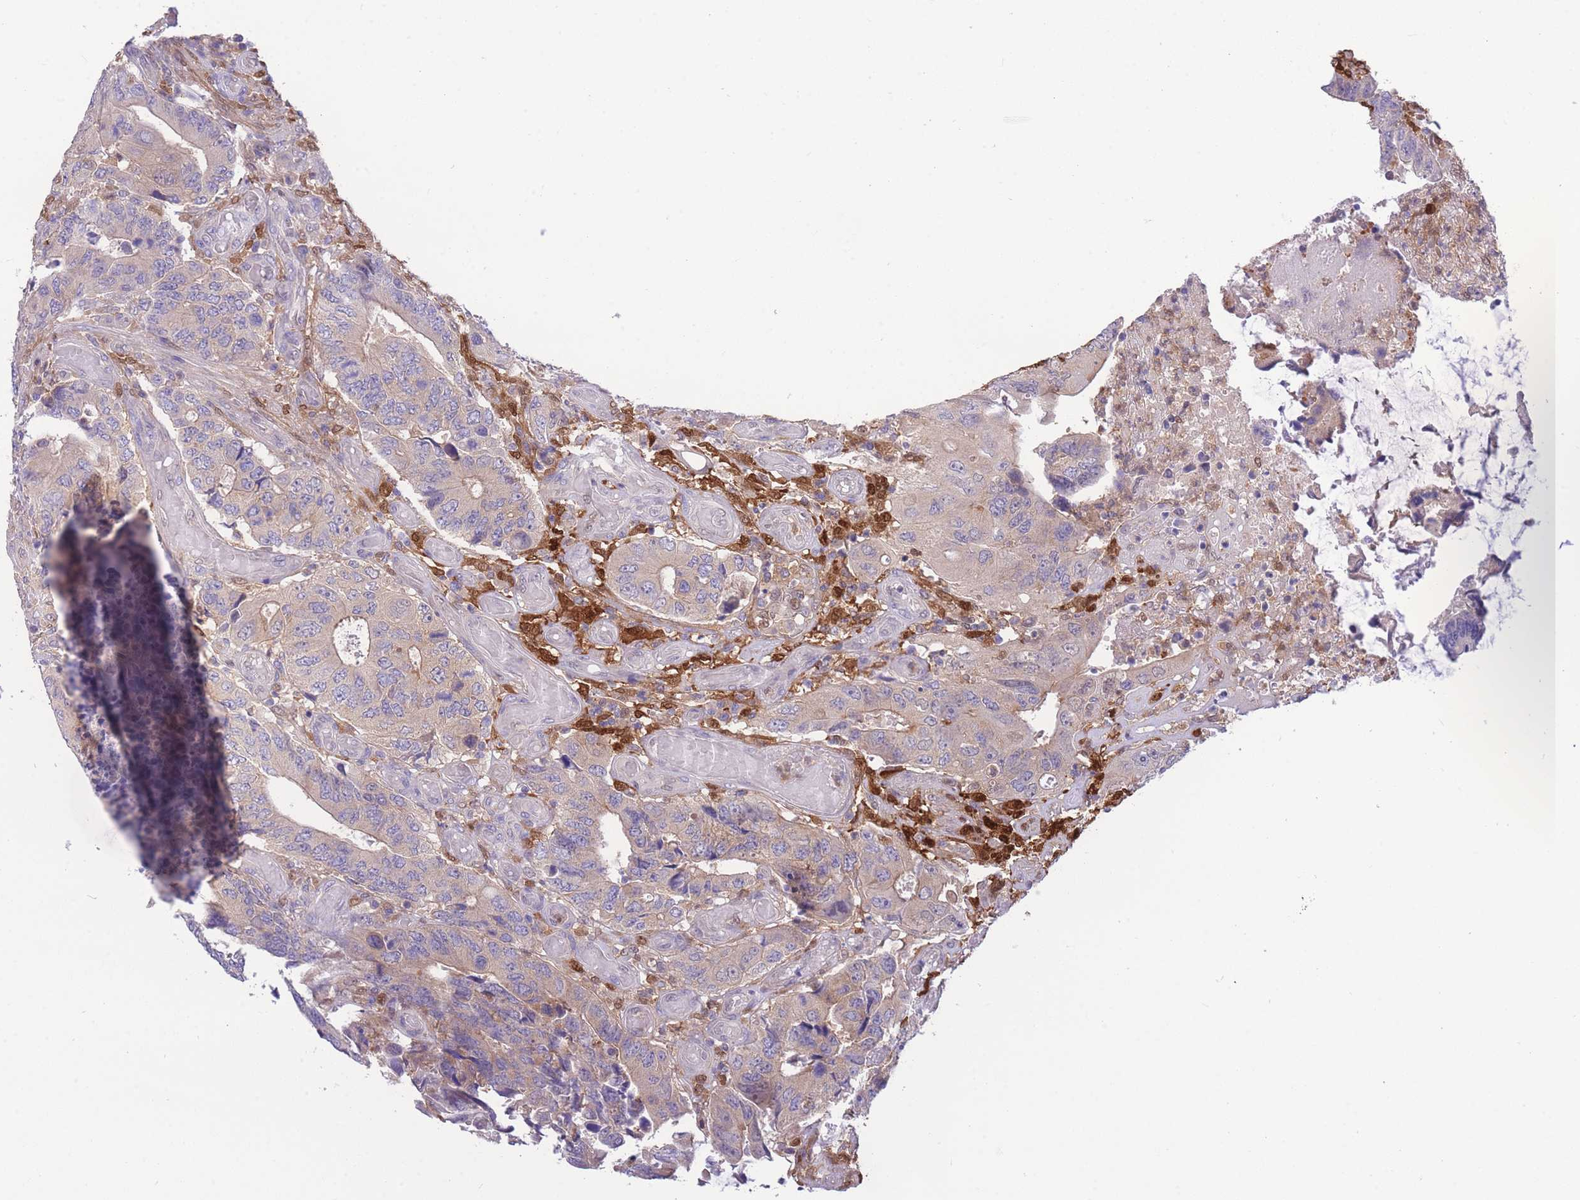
{"staining": {"intensity": "weak", "quantity": "<25%", "location": "cytoplasmic/membranous"}, "tissue": "colorectal cancer", "cell_type": "Tumor cells", "image_type": "cancer", "snomed": [{"axis": "morphology", "description": "Adenocarcinoma, NOS"}, {"axis": "topography", "description": "Colon"}], "caption": "High magnification brightfield microscopy of colorectal cancer (adenocarcinoma) stained with DAB (3,3'-diaminobenzidine) (brown) and counterstained with hematoxylin (blue): tumor cells show no significant positivity.", "gene": "NAMPT", "patient": {"sex": "male", "age": 87}}